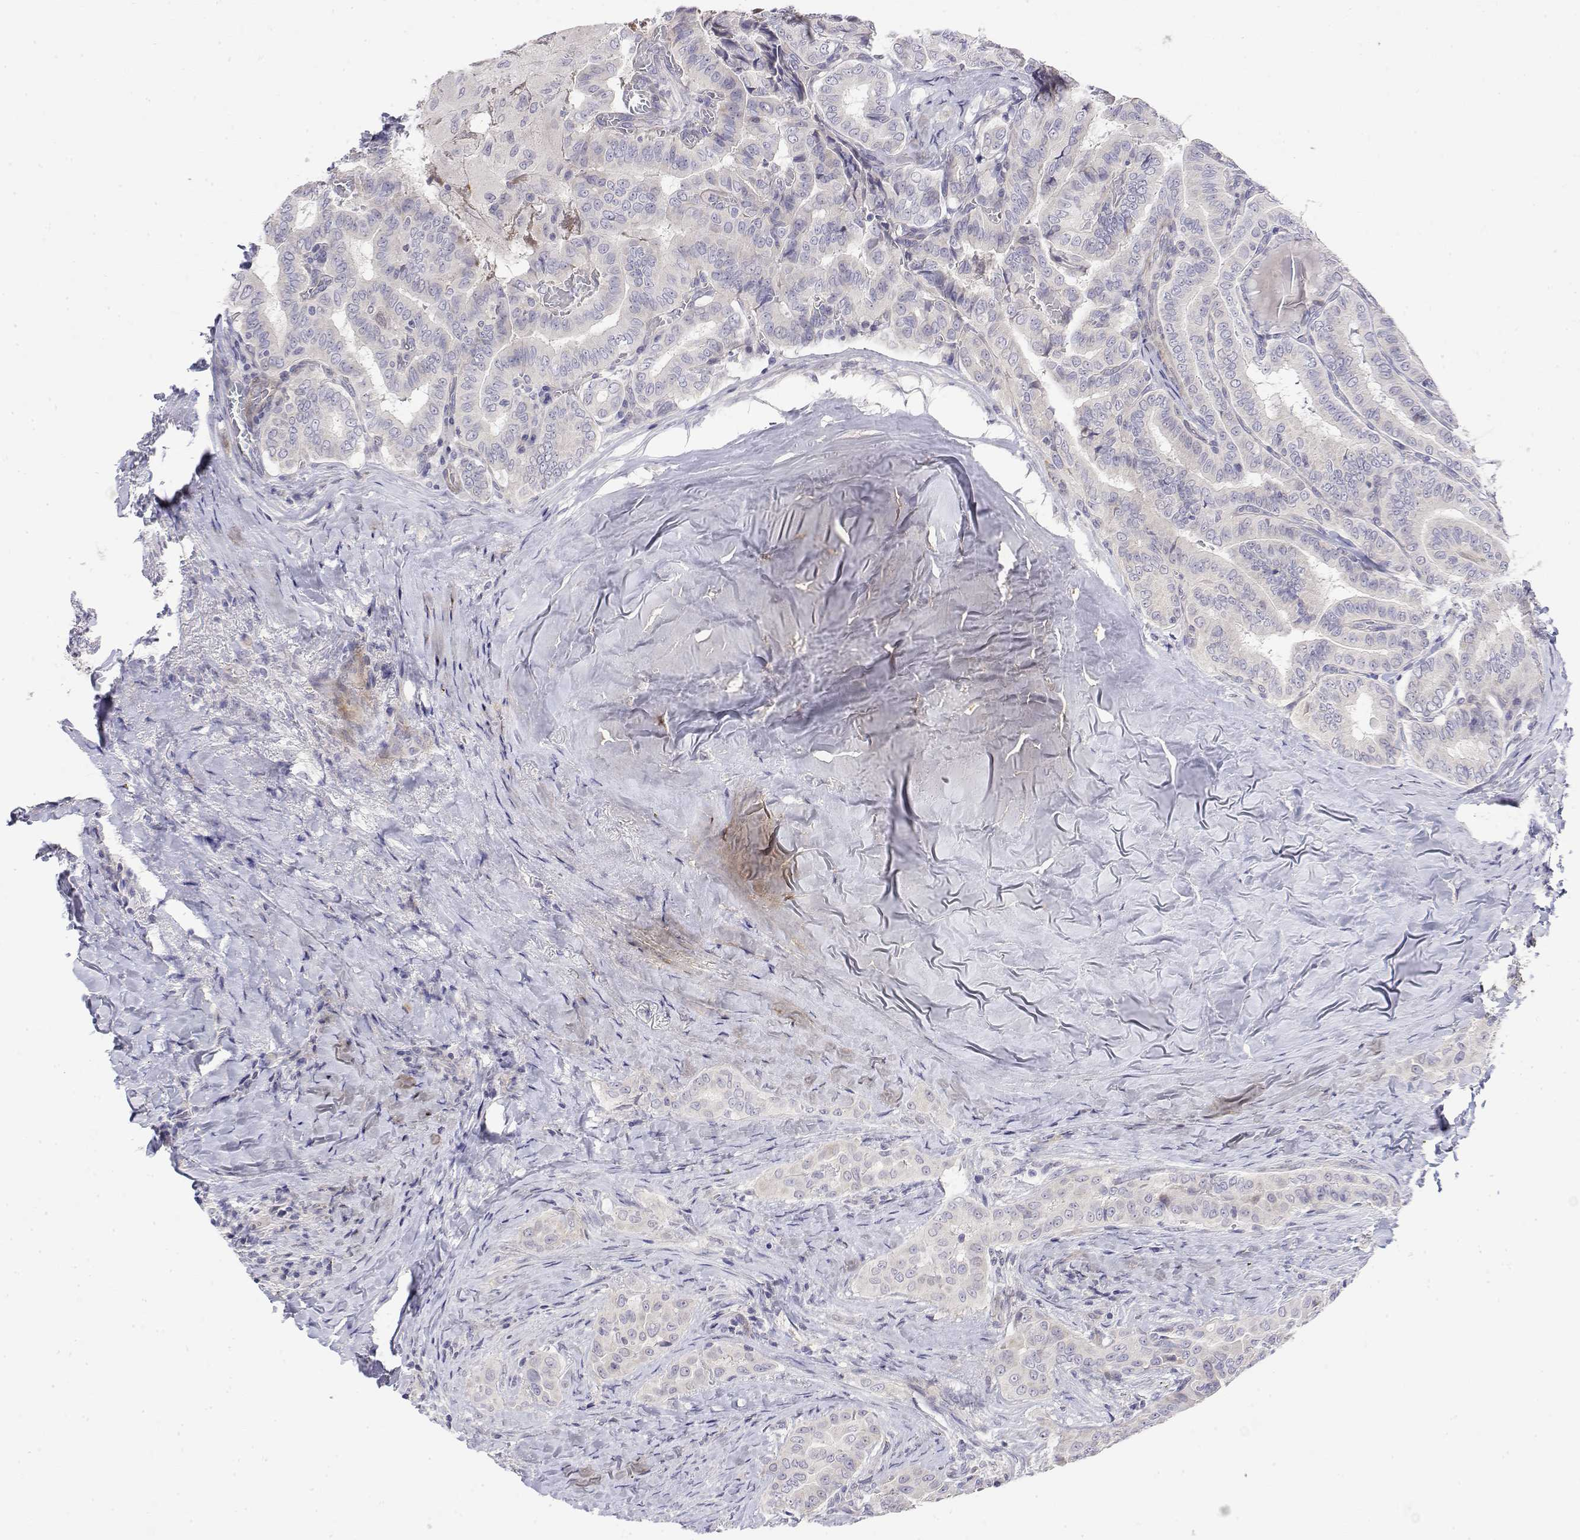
{"staining": {"intensity": "negative", "quantity": "none", "location": "none"}, "tissue": "thyroid cancer", "cell_type": "Tumor cells", "image_type": "cancer", "snomed": [{"axis": "morphology", "description": "Papillary adenocarcinoma, NOS"}, {"axis": "morphology", "description": "Papillary adenoma metastatic"}, {"axis": "topography", "description": "Thyroid gland"}], "caption": "The micrograph shows no significant expression in tumor cells of thyroid cancer. (DAB IHC visualized using brightfield microscopy, high magnification).", "gene": "GGACT", "patient": {"sex": "female", "age": 50}}